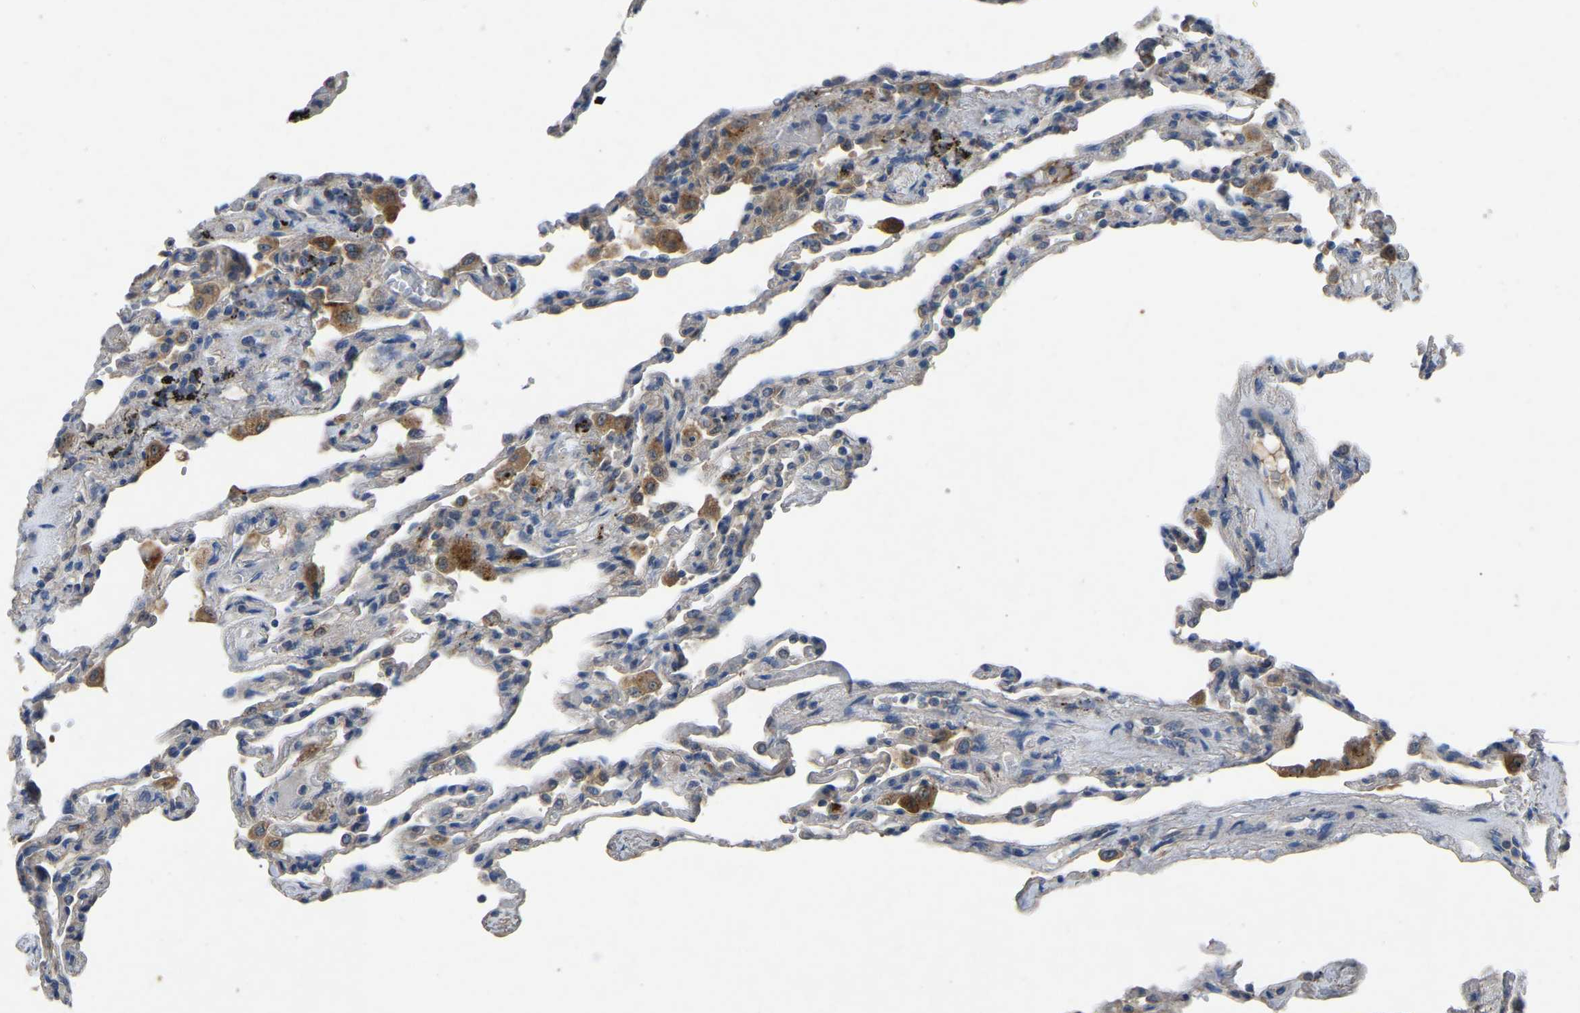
{"staining": {"intensity": "negative", "quantity": "none", "location": "none"}, "tissue": "lung", "cell_type": "Alveolar cells", "image_type": "normal", "snomed": [{"axis": "morphology", "description": "Normal tissue, NOS"}, {"axis": "topography", "description": "Lung"}], "caption": "Image shows no protein staining in alveolar cells of unremarkable lung. Nuclei are stained in blue.", "gene": "FHIT", "patient": {"sex": "male", "age": 59}}